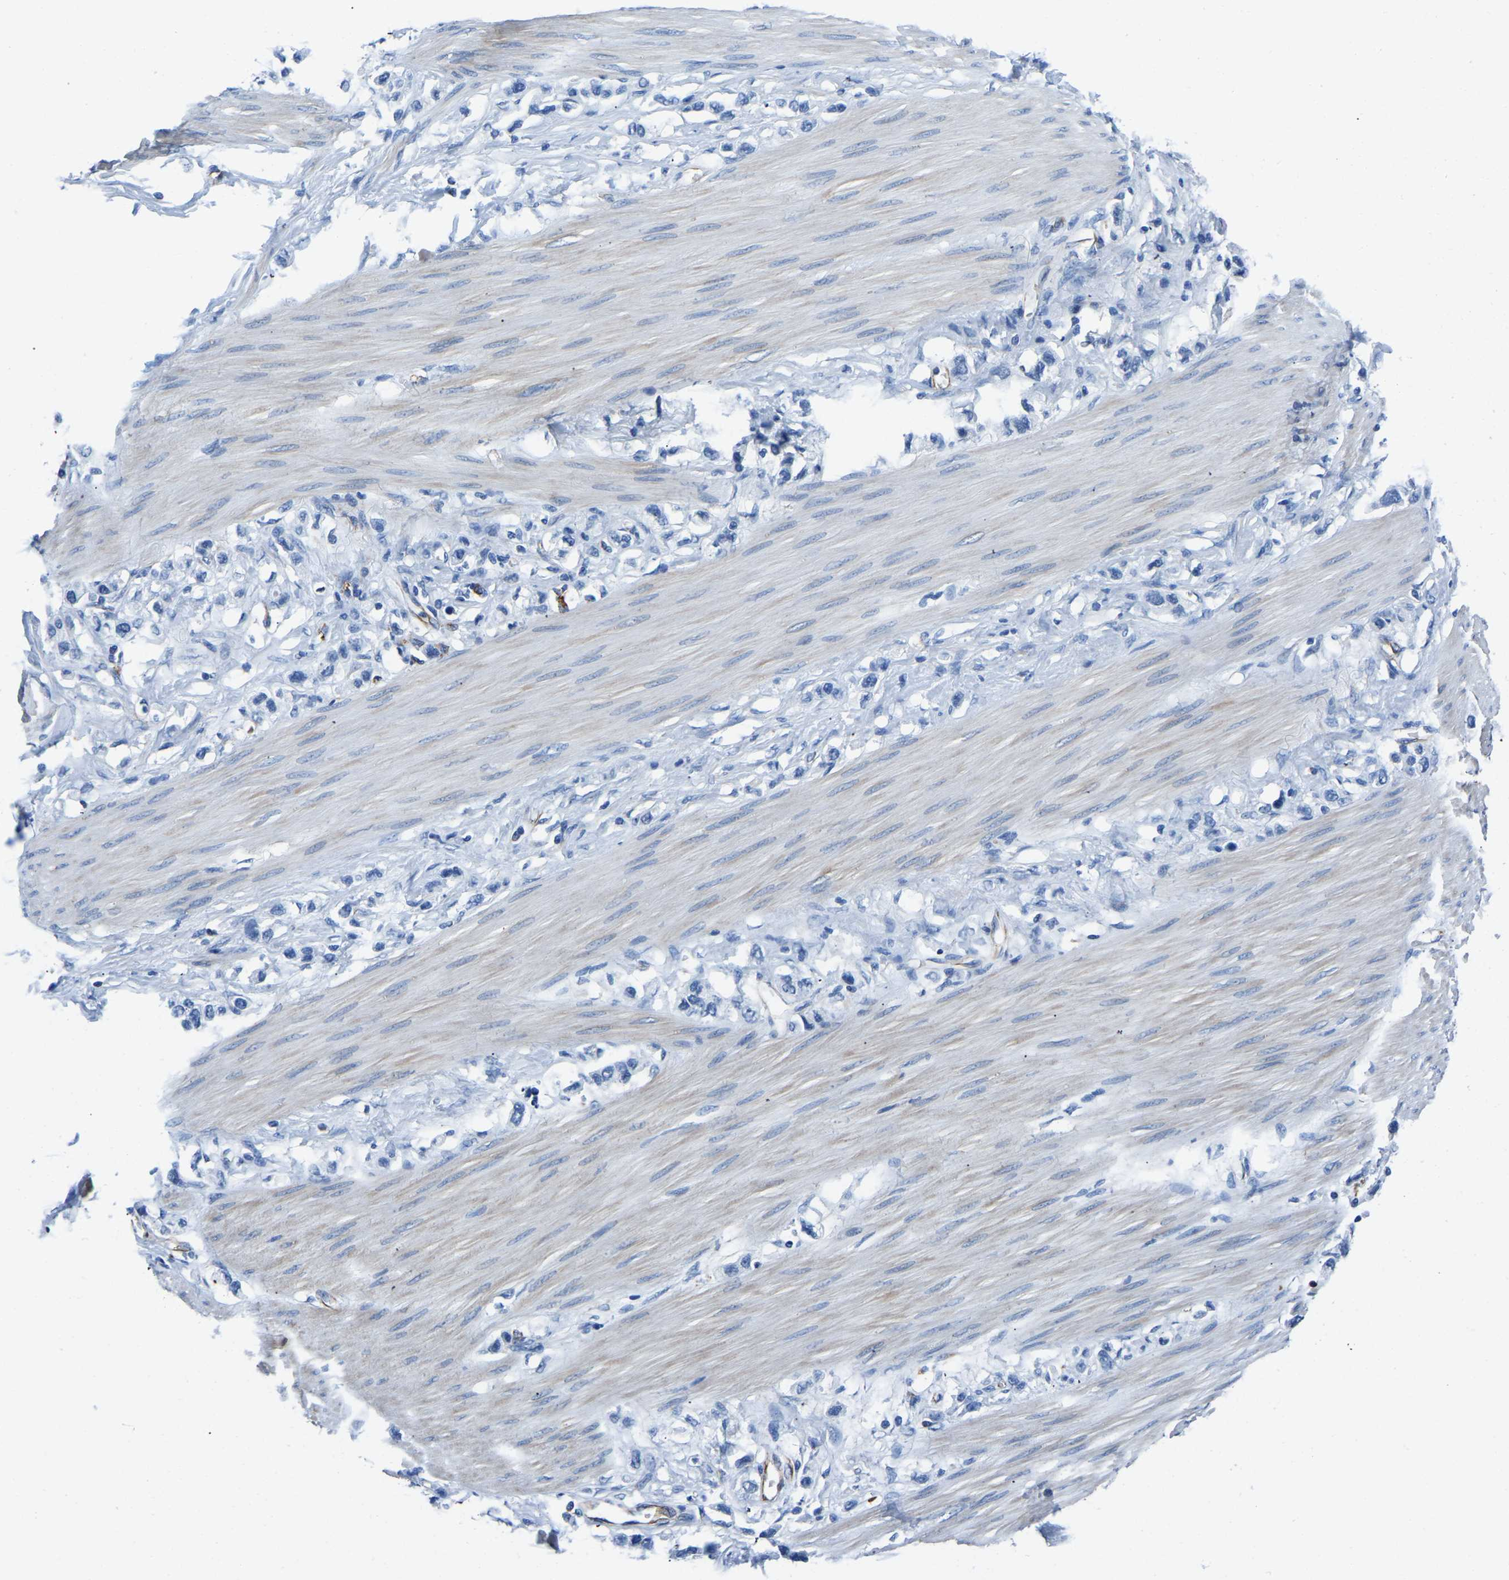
{"staining": {"intensity": "negative", "quantity": "none", "location": "none"}, "tissue": "stomach cancer", "cell_type": "Tumor cells", "image_type": "cancer", "snomed": [{"axis": "morphology", "description": "Adenocarcinoma, NOS"}, {"axis": "topography", "description": "Stomach"}], "caption": "The photomicrograph exhibits no staining of tumor cells in adenocarcinoma (stomach).", "gene": "MS4A3", "patient": {"sex": "female", "age": 65}}